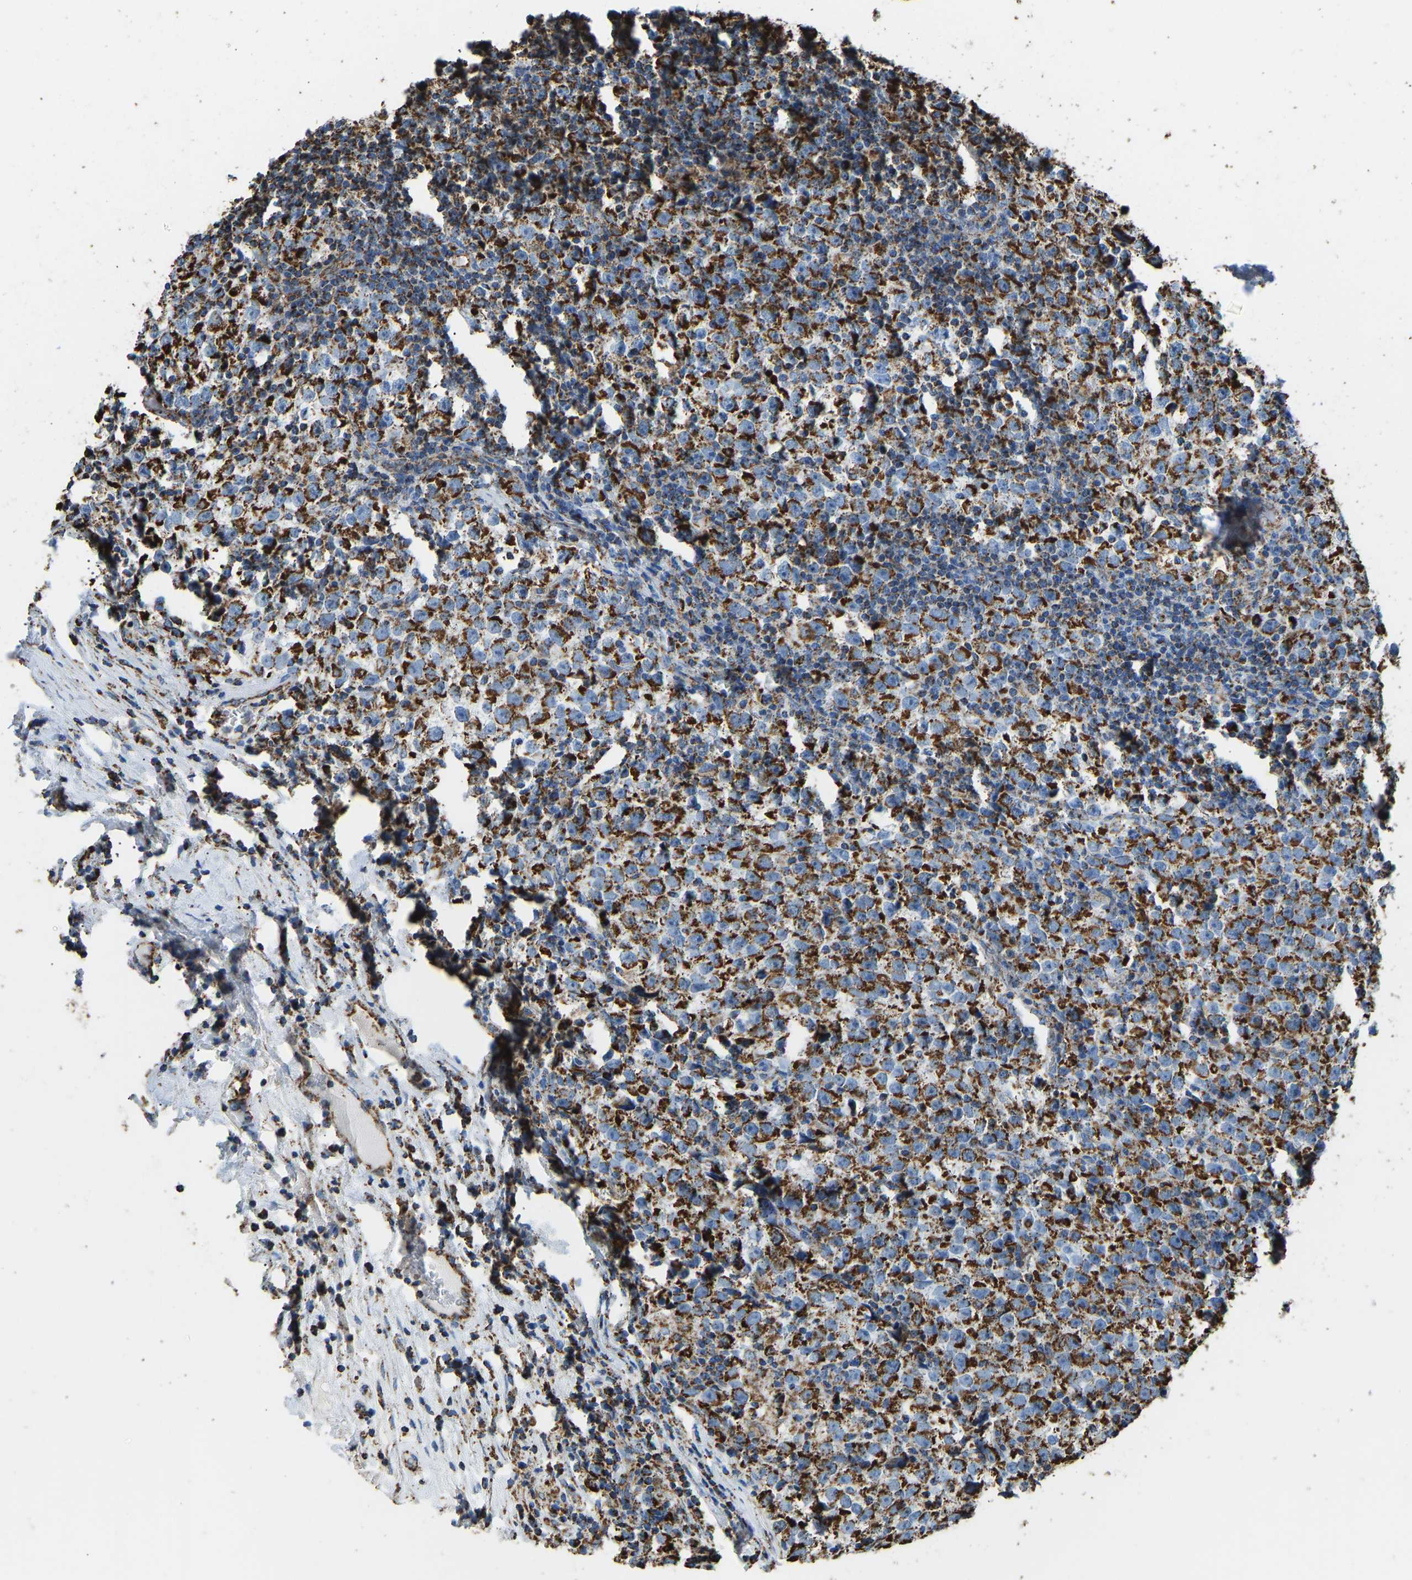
{"staining": {"intensity": "strong", "quantity": ">75%", "location": "cytoplasmic/membranous"}, "tissue": "testis cancer", "cell_type": "Tumor cells", "image_type": "cancer", "snomed": [{"axis": "morphology", "description": "Normal tissue, NOS"}, {"axis": "morphology", "description": "Seminoma, NOS"}, {"axis": "topography", "description": "Testis"}], "caption": "Human testis seminoma stained for a protein (brown) demonstrates strong cytoplasmic/membranous positive expression in about >75% of tumor cells.", "gene": "IRX6", "patient": {"sex": "male", "age": 43}}